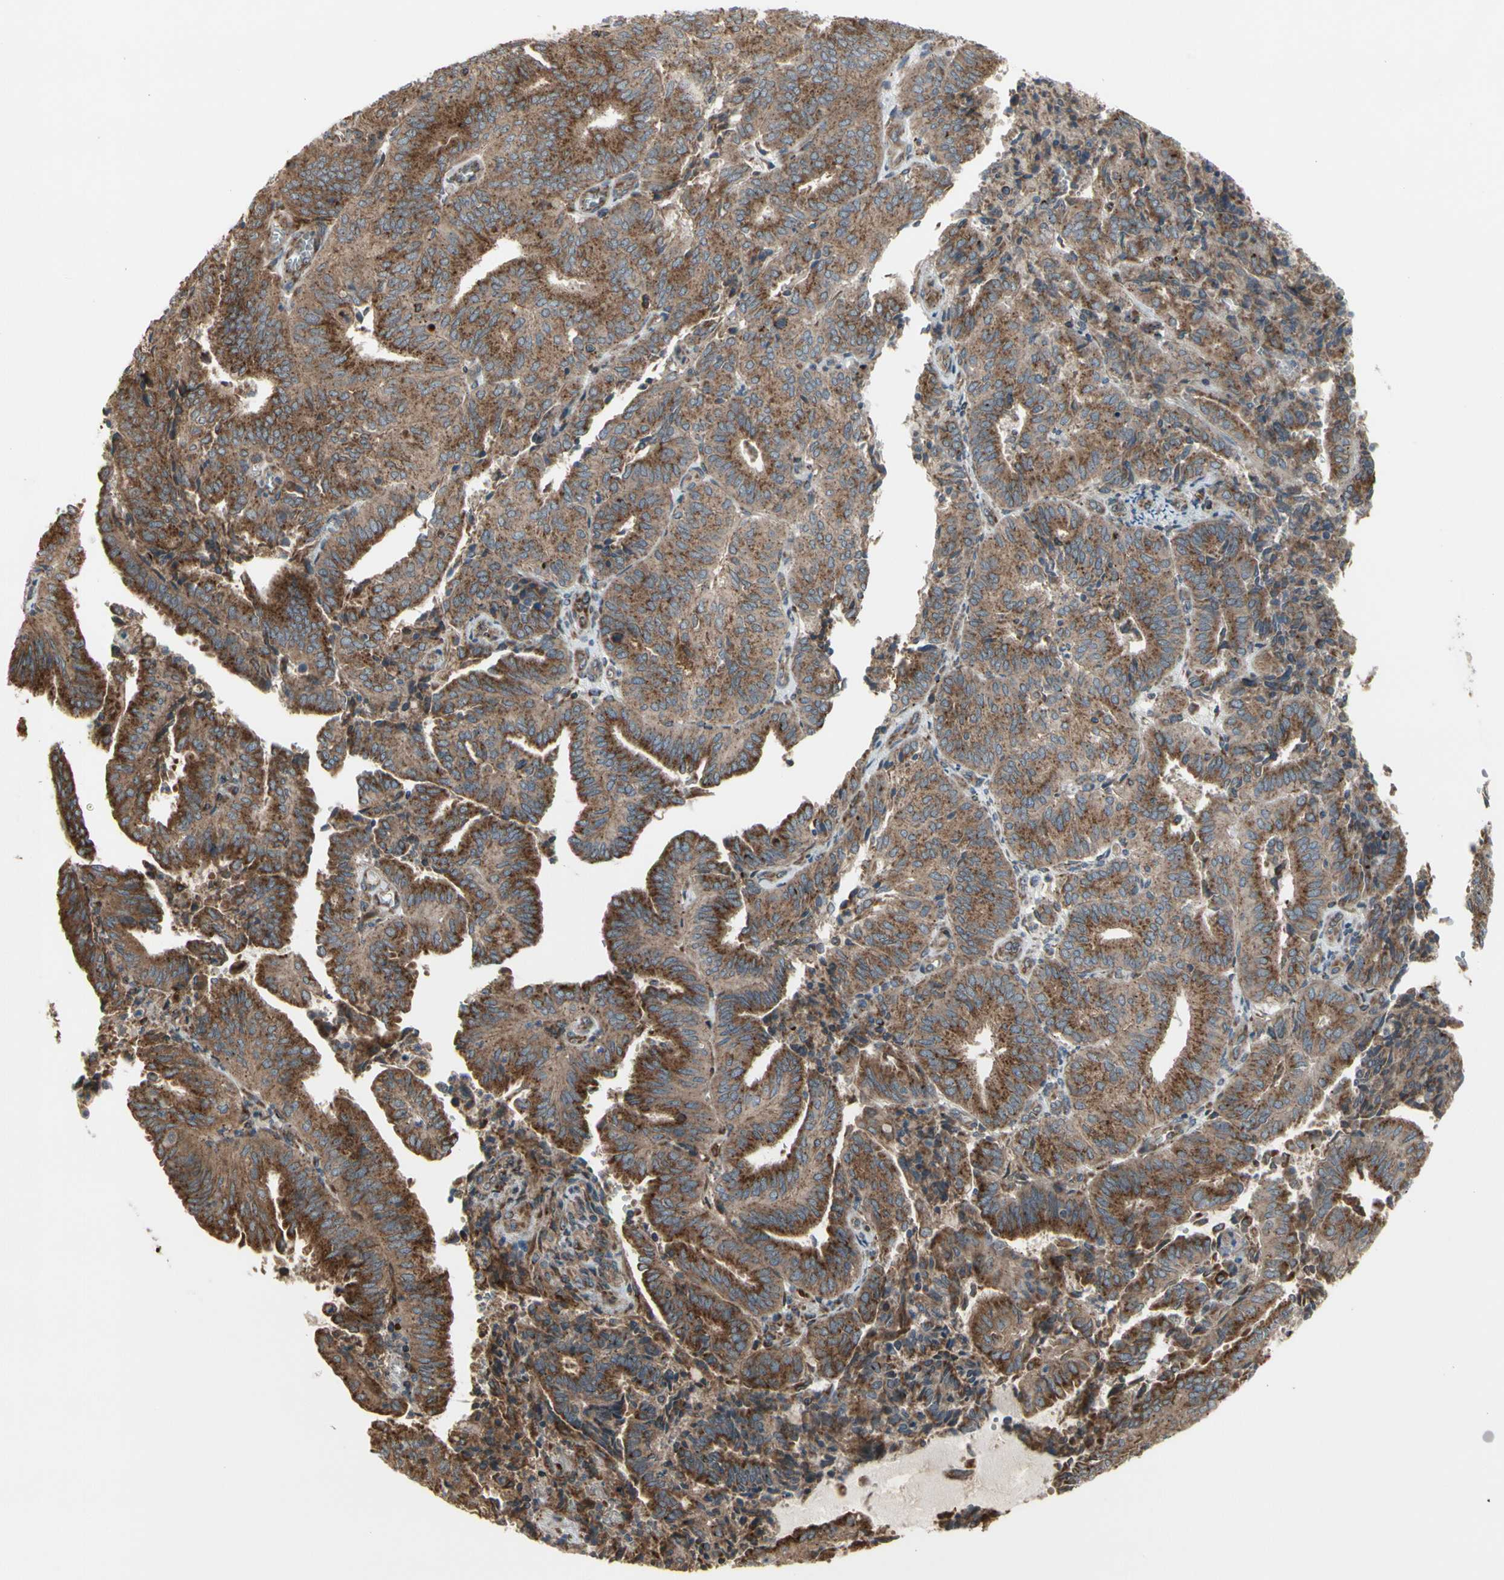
{"staining": {"intensity": "strong", "quantity": ">75%", "location": "cytoplasmic/membranous"}, "tissue": "endometrial cancer", "cell_type": "Tumor cells", "image_type": "cancer", "snomed": [{"axis": "morphology", "description": "Adenocarcinoma, NOS"}, {"axis": "topography", "description": "Uterus"}], "caption": "Immunohistochemical staining of endometrial adenocarcinoma shows high levels of strong cytoplasmic/membranous protein positivity in about >75% of tumor cells. The staining is performed using DAB brown chromogen to label protein expression. The nuclei are counter-stained blue using hematoxylin.", "gene": "SLC39A9", "patient": {"sex": "female", "age": 60}}